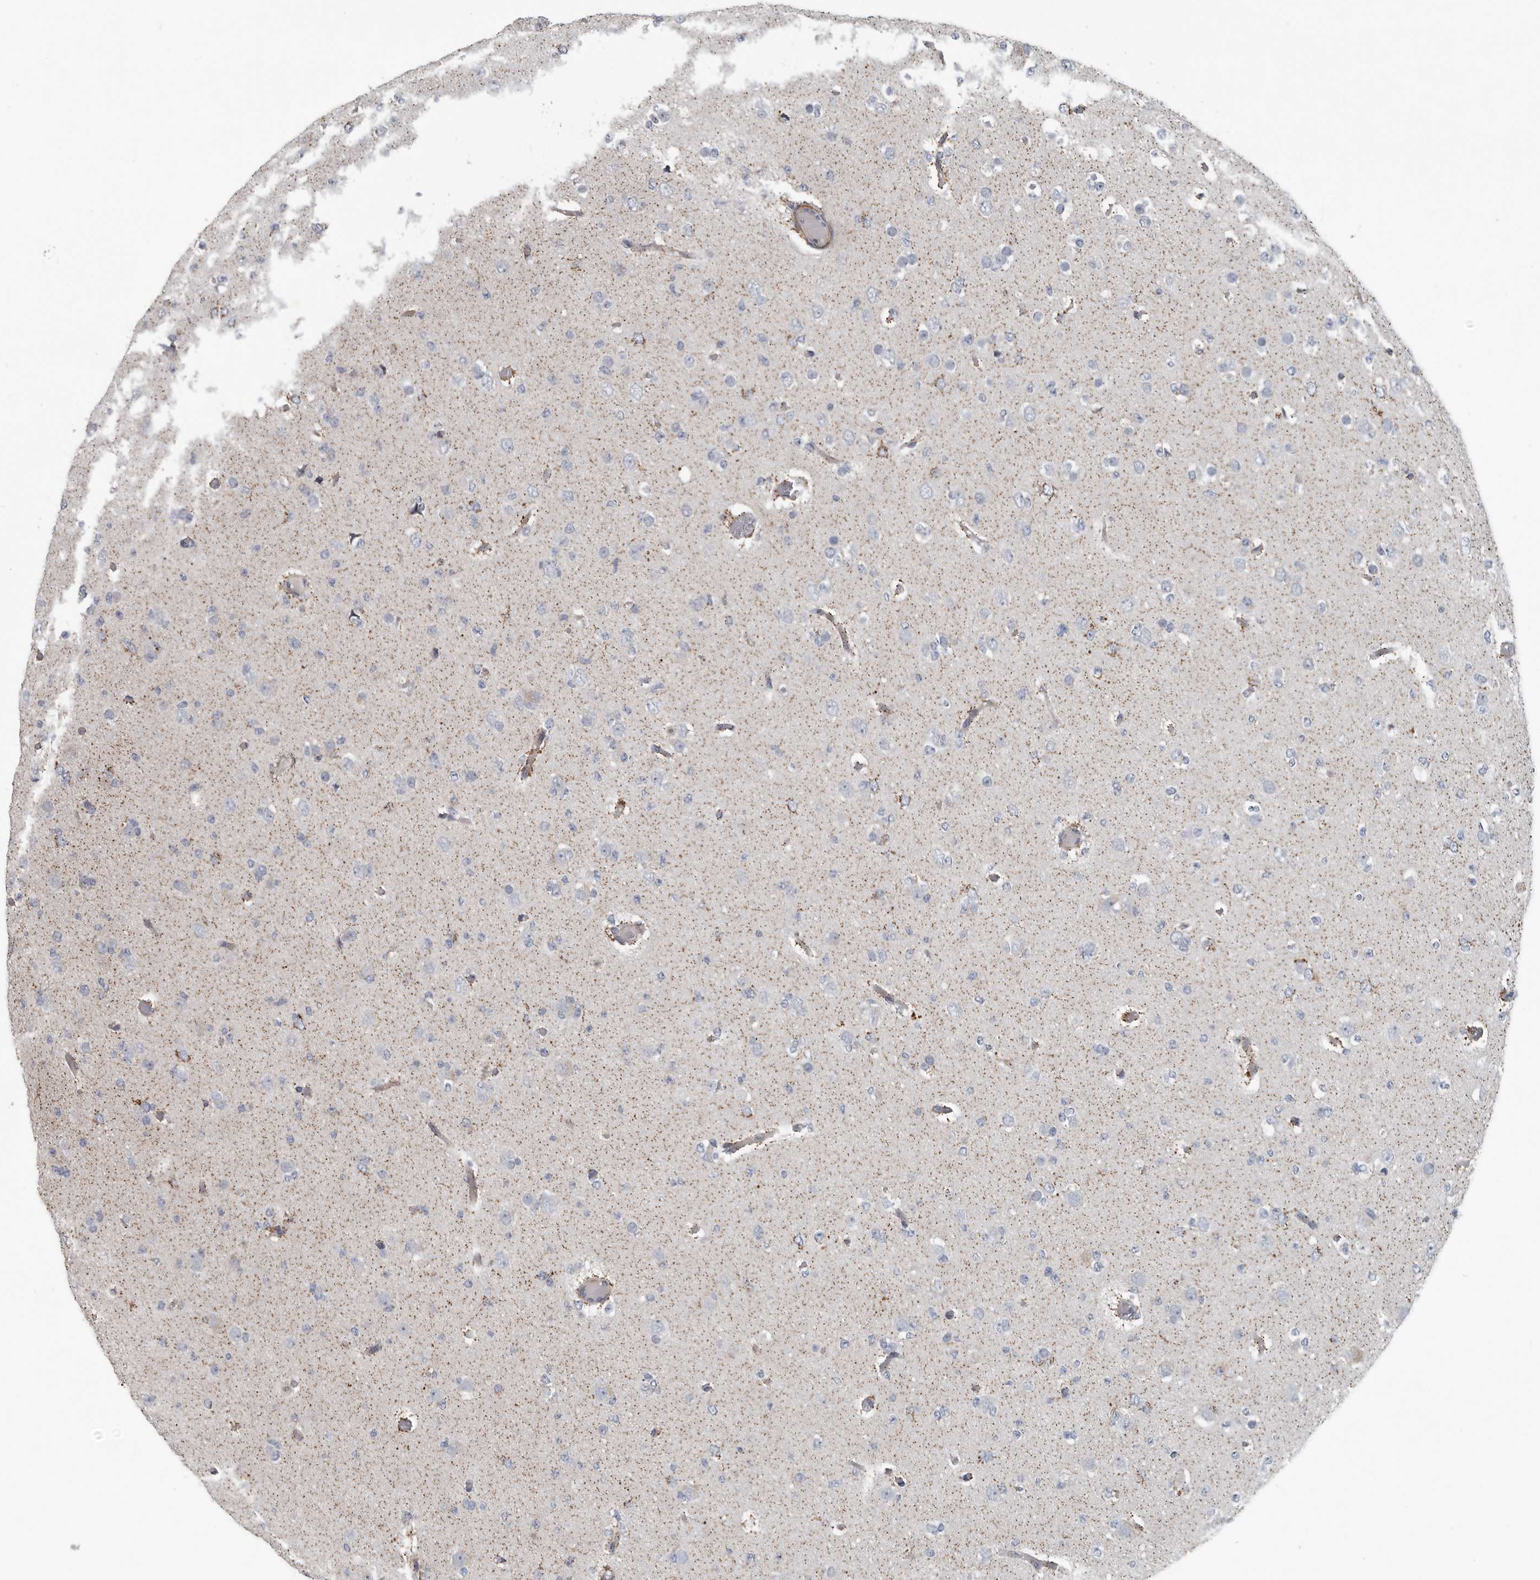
{"staining": {"intensity": "negative", "quantity": "none", "location": "none"}, "tissue": "glioma", "cell_type": "Tumor cells", "image_type": "cancer", "snomed": [{"axis": "morphology", "description": "Glioma, malignant, Low grade"}, {"axis": "topography", "description": "Brain"}], "caption": "High power microscopy micrograph of an immunohistochemistry (IHC) photomicrograph of malignant glioma (low-grade), revealing no significant expression in tumor cells.", "gene": "DPY19L4", "patient": {"sex": "female", "age": 22}}